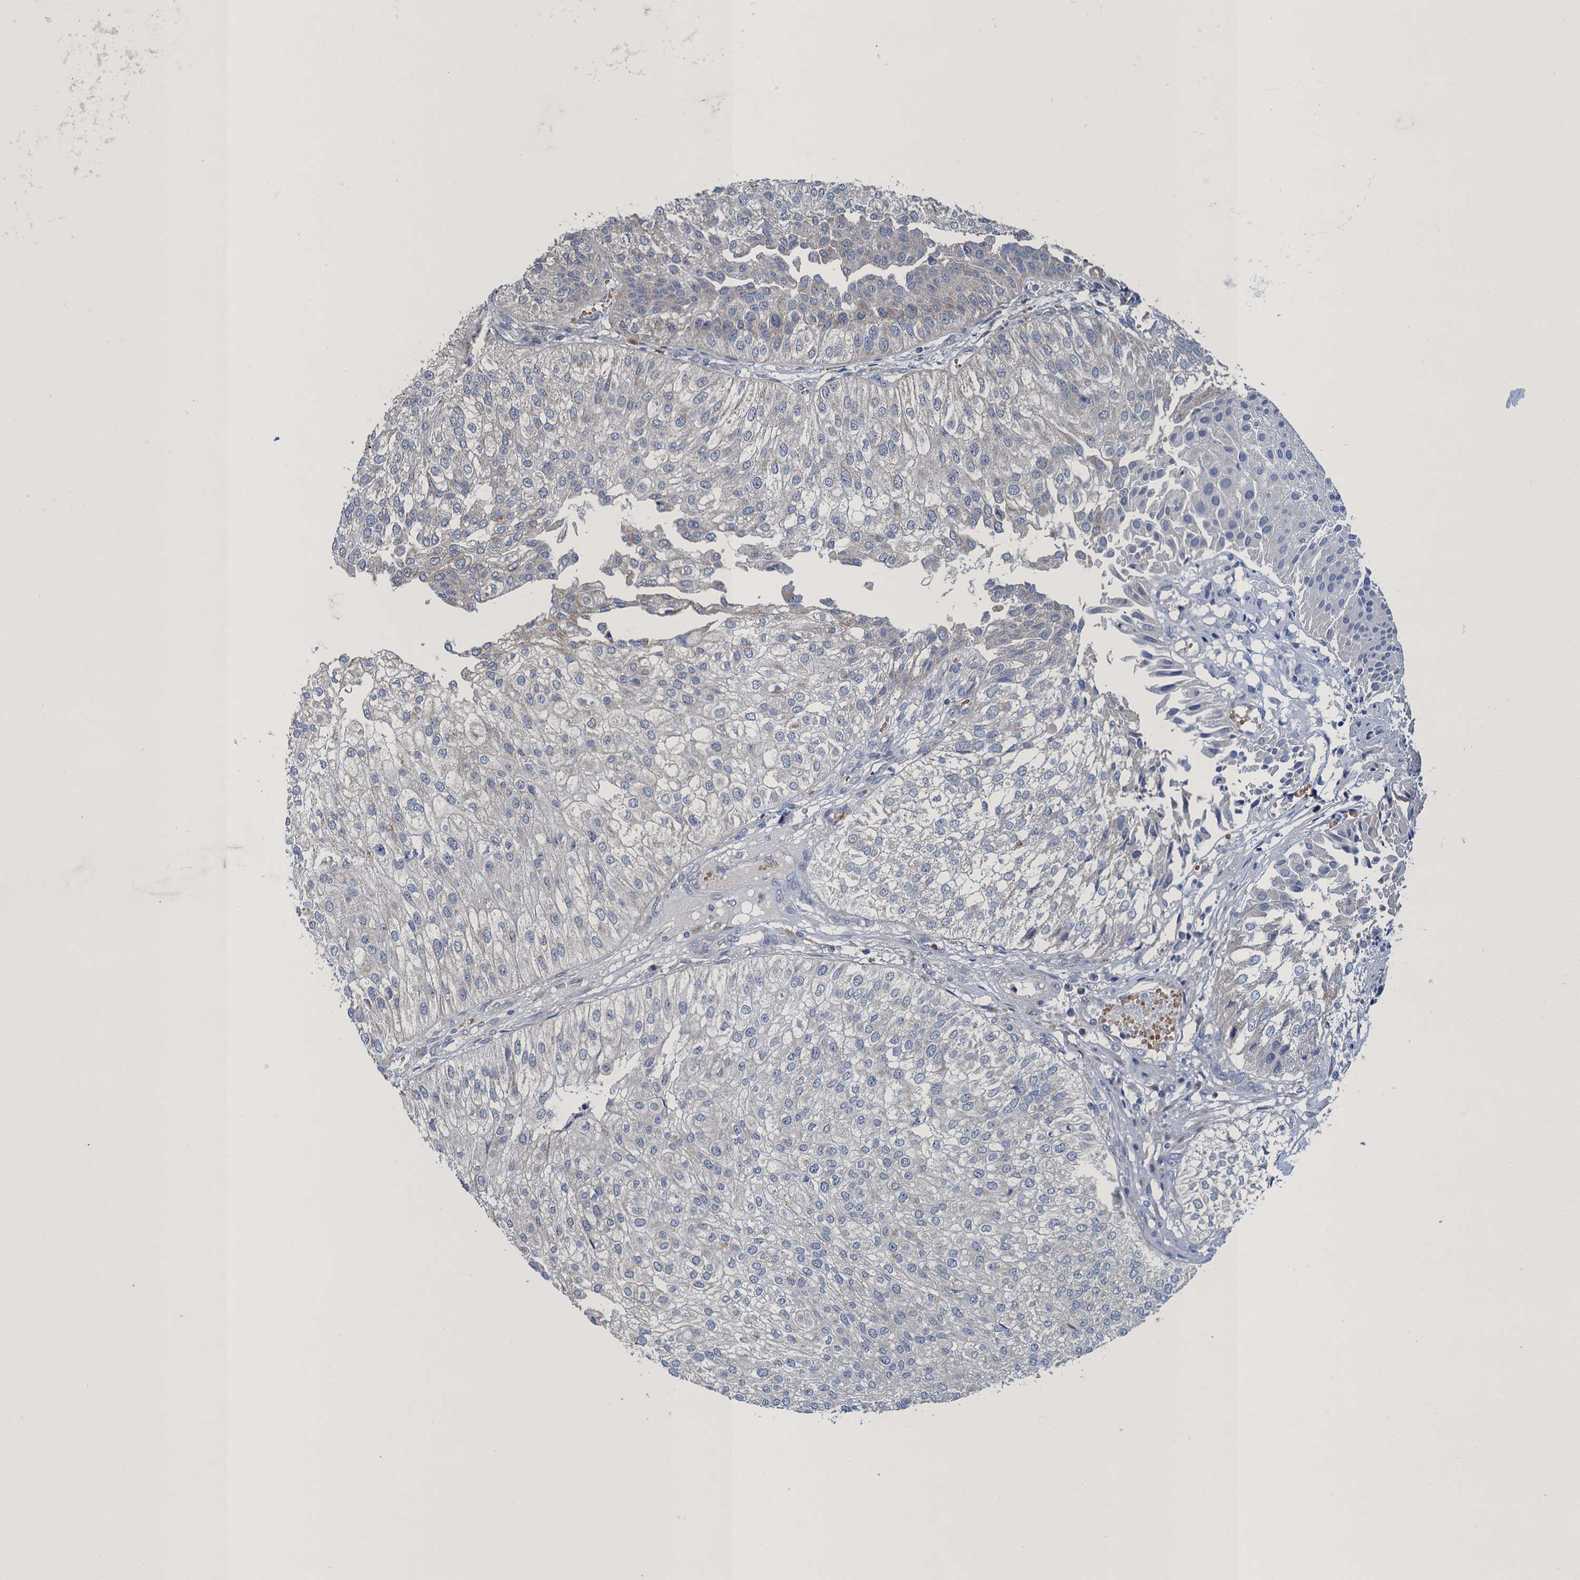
{"staining": {"intensity": "negative", "quantity": "none", "location": "none"}, "tissue": "urothelial cancer", "cell_type": "Tumor cells", "image_type": "cancer", "snomed": [{"axis": "morphology", "description": "Urothelial carcinoma, Low grade"}, {"axis": "topography", "description": "Urinary bladder"}], "caption": "An immunohistochemistry image of urothelial carcinoma (low-grade) is shown. There is no staining in tumor cells of urothelial carcinoma (low-grade).", "gene": "ATOSA", "patient": {"sex": "female", "age": 89}}